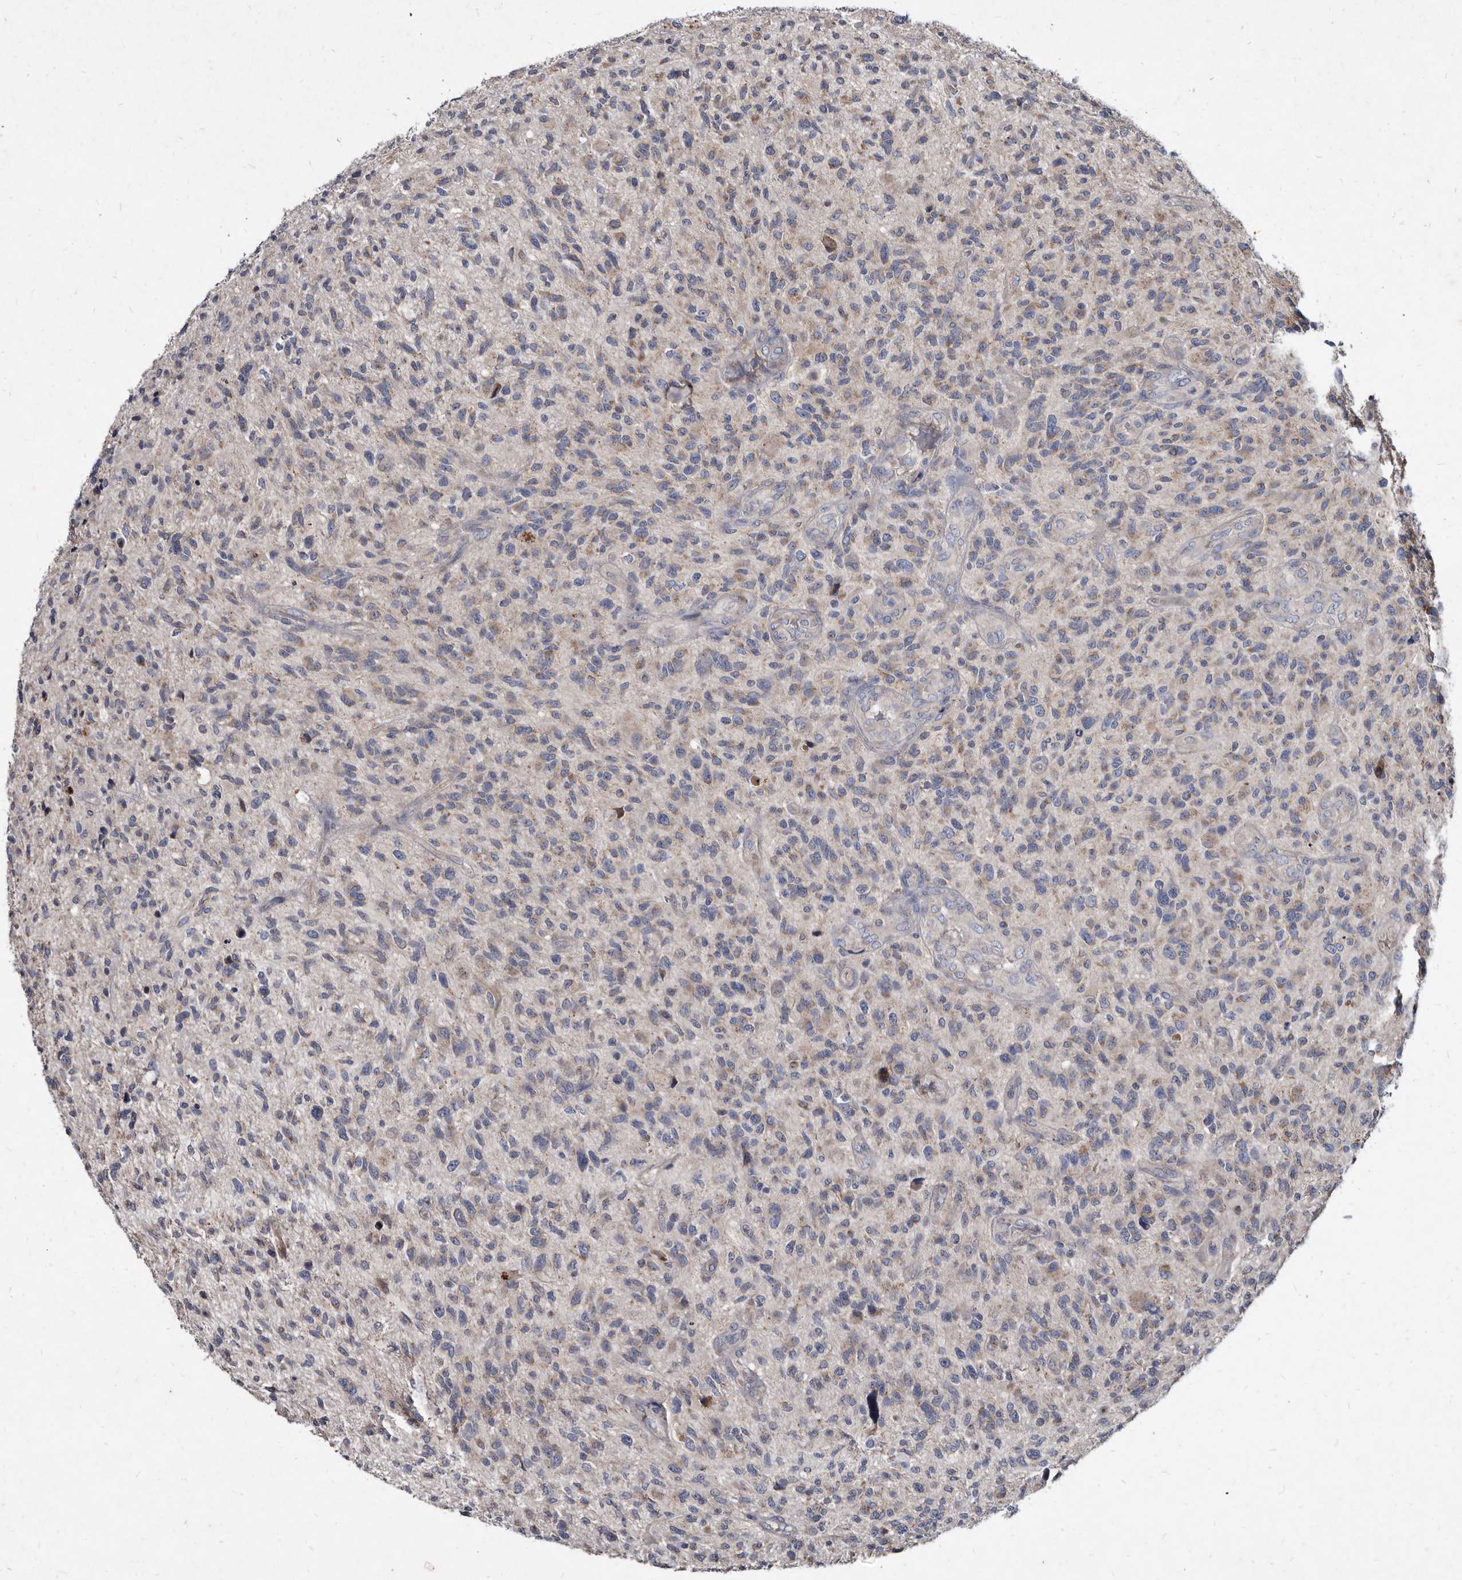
{"staining": {"intensity": "negative", "quantity": "none", "location": "none"}, "tissue": "glioma", "cell_type": "Tumor cells", "image_type": "cancer", "snomed": [{"axis": "morphology", "description": "Glioma, malignant, High grade"}, {"axis": "topography", "description": "Brain"}], "caption": "IHC micrograph of malignant glioma (high-grade) stained for a protein (brown), which demonstrates no positivity in tumor cells. (DAB (3,3'-diaminobenzidine) immunohistochemistry (IHC) with hematoxylin counter stain).", "gene": "YPEL3", "patient": {"sex": "male", "age": 47}}